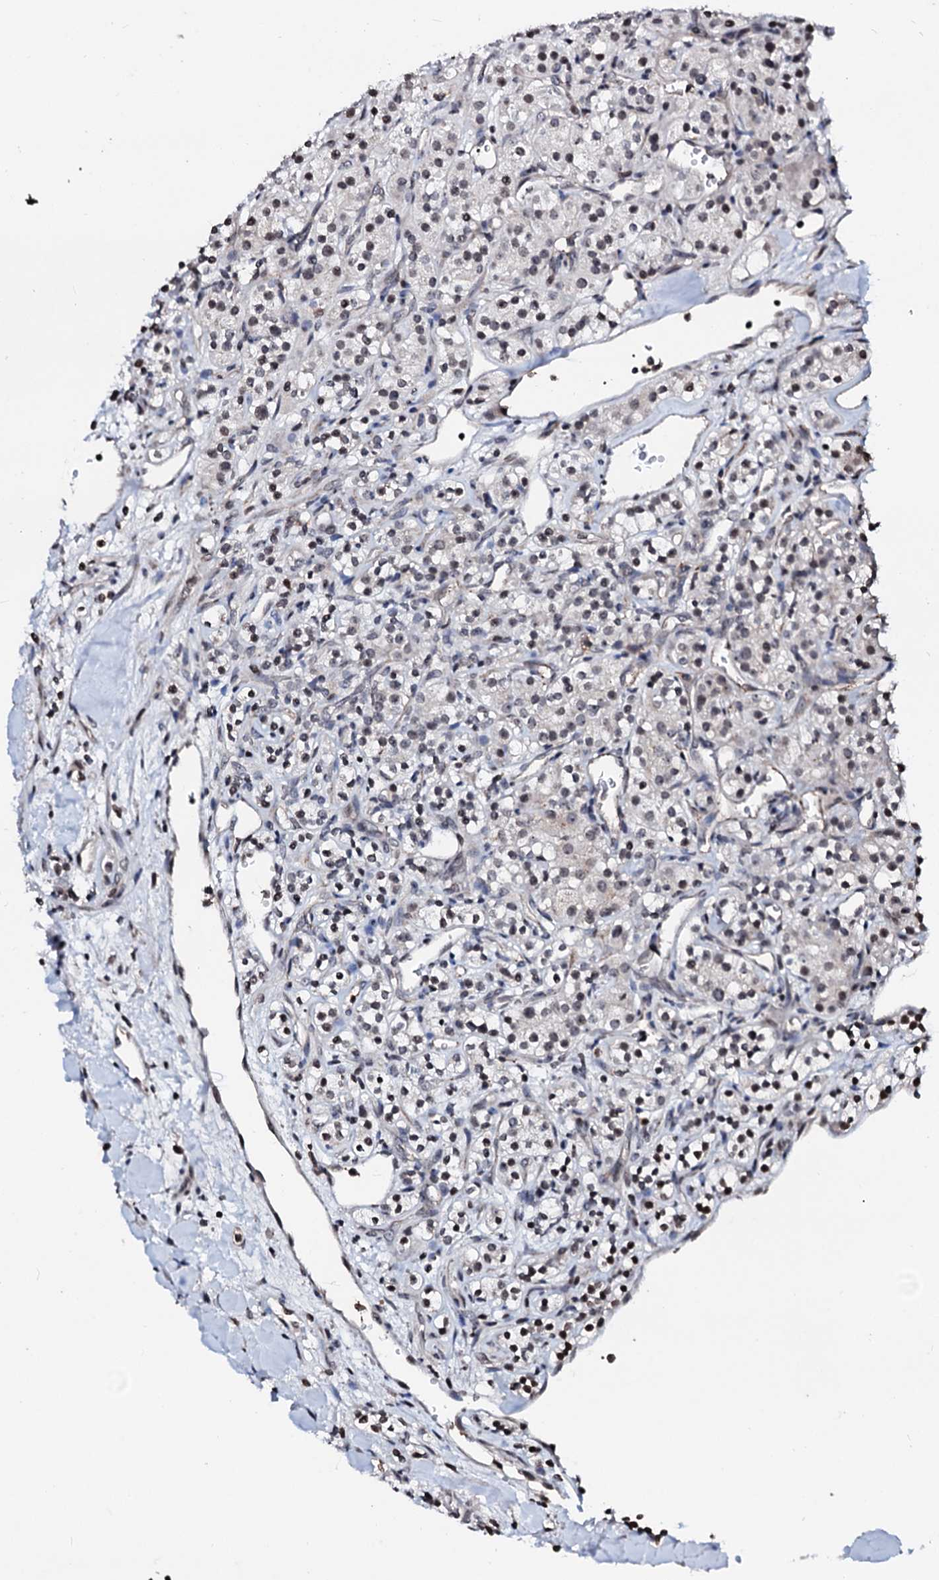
{"staining": {"intensity": "weak", "quantity": "25%-75%", "location": "nuclear"}, "tissue": "renal cancer", "cell_type": "Tumor cells", "image_type": "cancer", "snomed": [{"axis": "morphology", "description": "Adenocarcinoma, NOS"}, {"axis": "topography", "description": "Kidney"}], "caption": "Adenocarcinoma (renal) stained with a protein marker reveals weak staining in tumor cells.", "gene": "LSM11", "patient": {"sex": "male", "age": 77}}